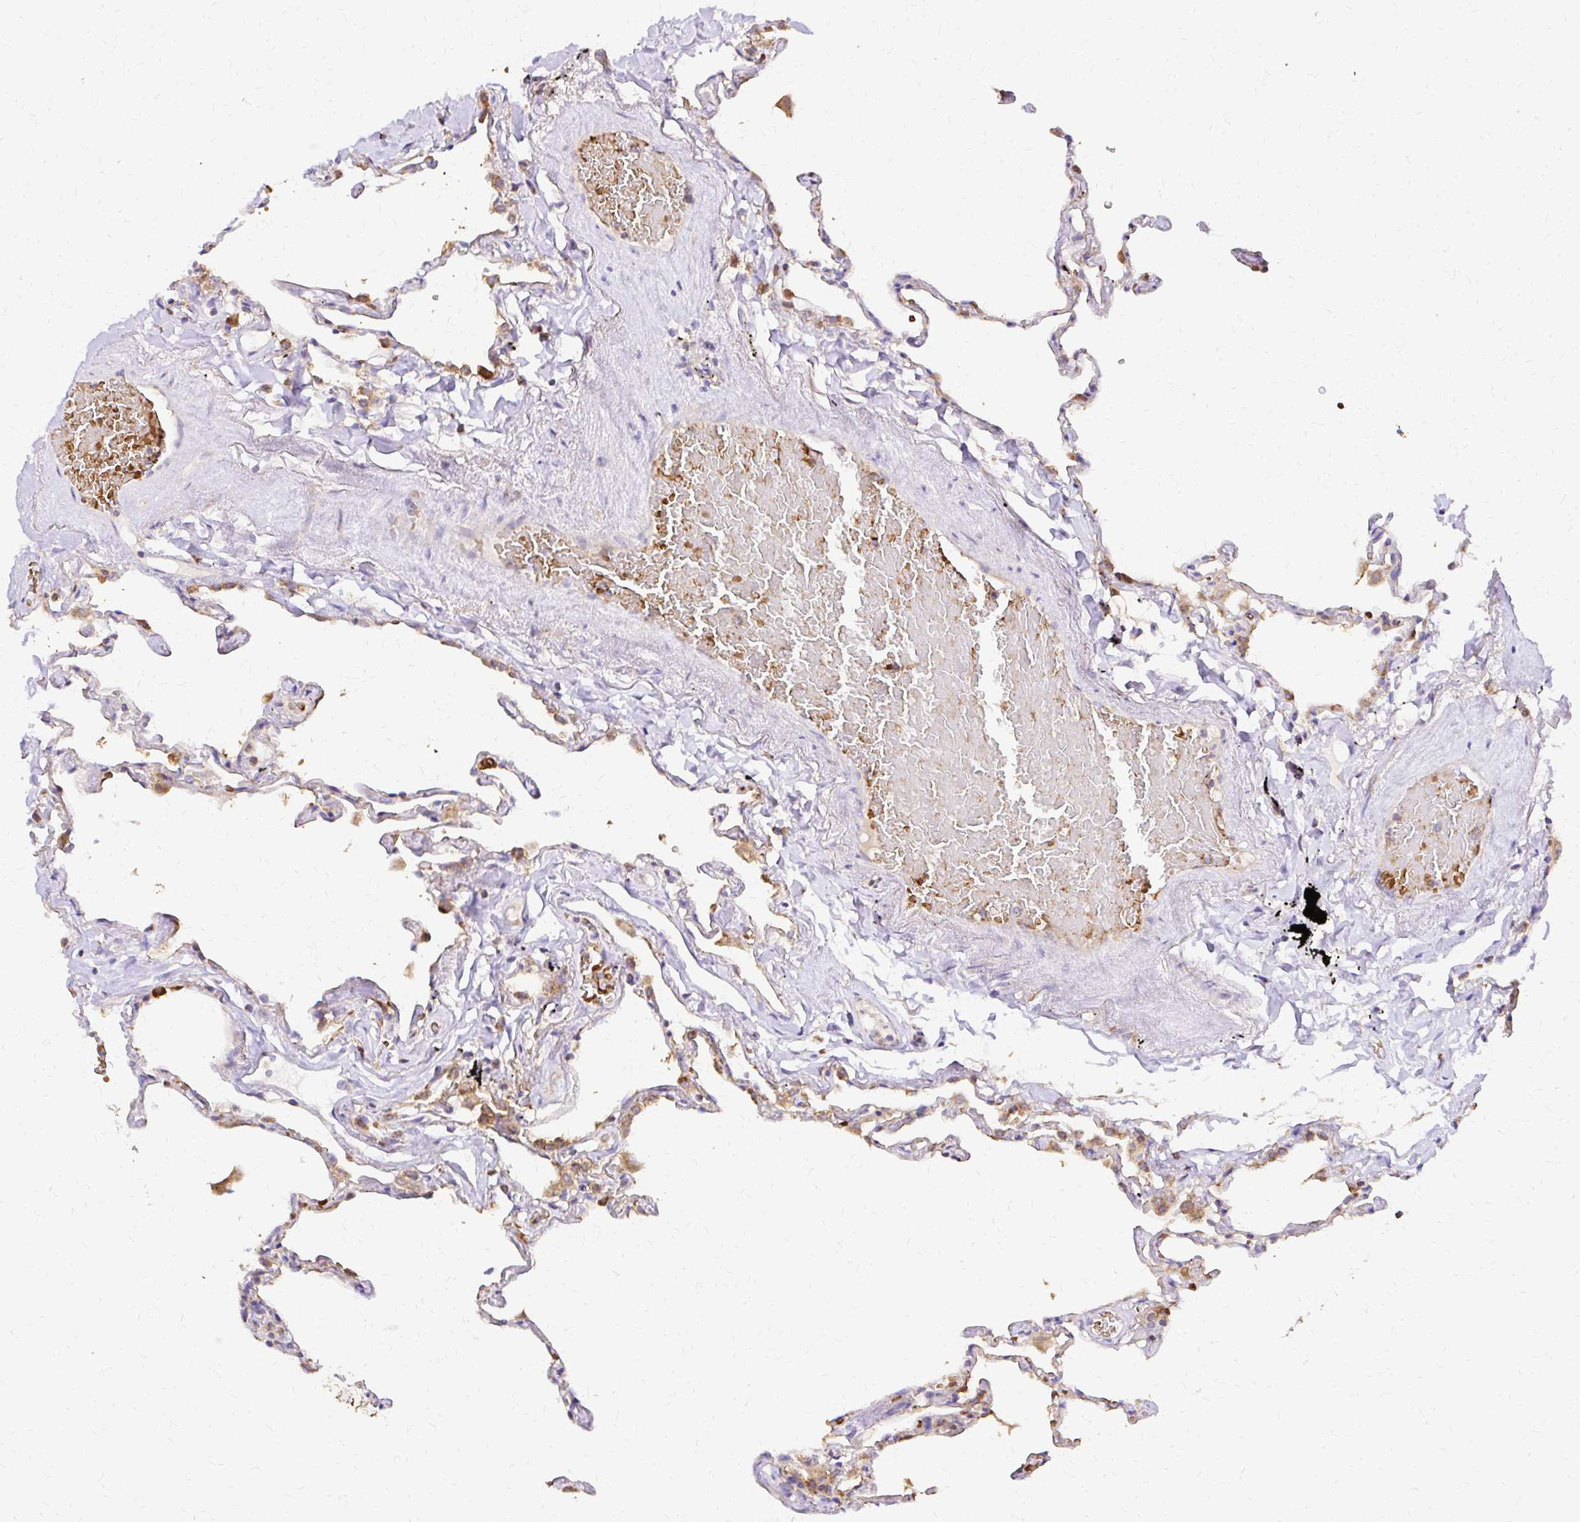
{"staining": {"intensity": "moderate", "quantity": "<25%", "location": "cytoplasmic/membranous"}, "tissue": "lung", "cell_type": "Alveolar cells", "image_type": "normal", "snomed": [{"axis": "morphology", "description": "Normal tissue, NOS"}, {"axis": "topography", "description": "Lung"}], "caption": "The micrograph displays immunohistochemical staining of normal lung. There is moderate cytoplasmic/membranous expression is present in approximately <25% of alveolar cells.", "gene": "MRPL13", "patient": {"sex": "female", "age": 67}}